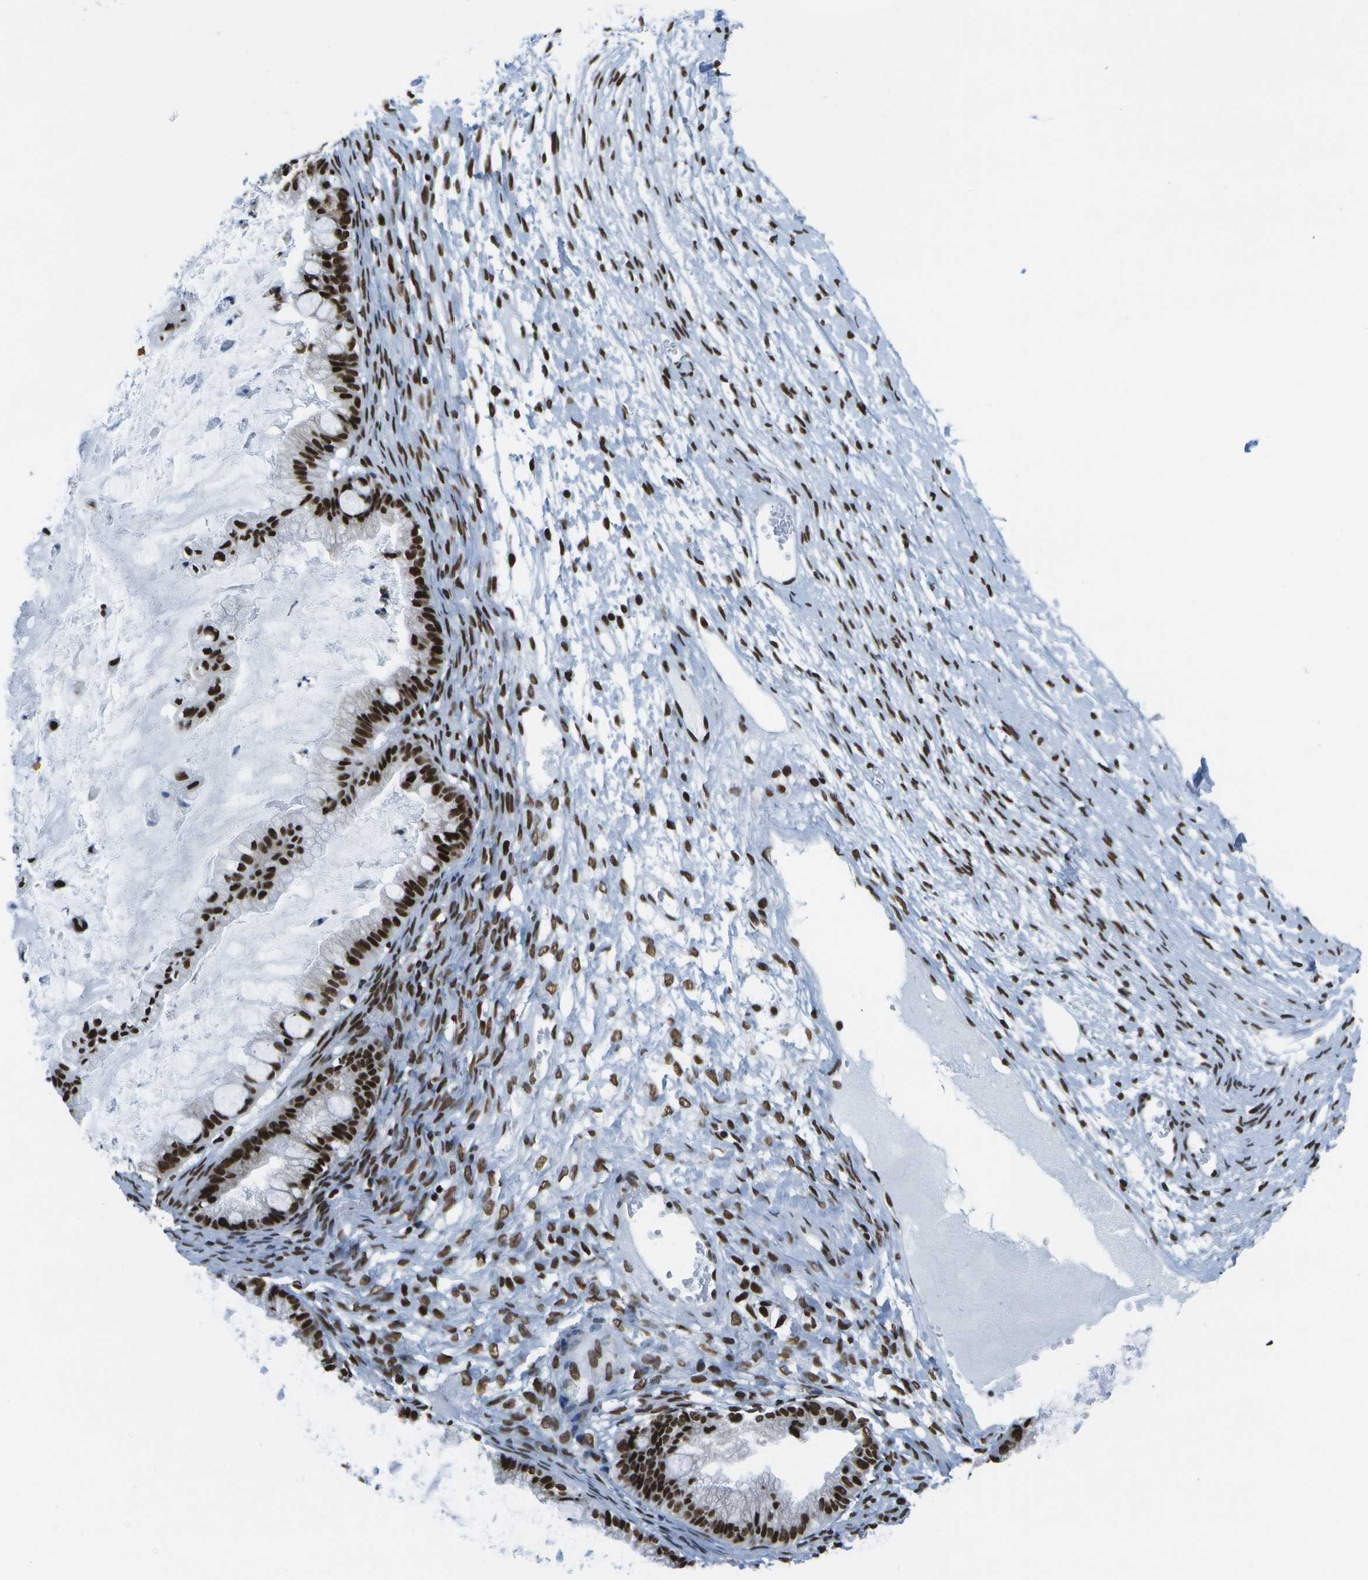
{"staining": {"intensity": "strong", "quantity": ">75%", "location": "nuclear"}, "tissue": "ovarian cancer", "cell_type": "Tumor cells", "image_type": "cancer", "snomed": [{"axis": "morphology", "description": "Cystadenocarcinoma, mucinous, NOS"}, {"axis": "topography", "description": "Ovary"}], "caption": "Ovarian cancer was stained to show a protein in brown. There is high levels of strong nuclear positivity in about >75% of tumor cells.", "gene": "NSRP1", "patient": {"sex": "female", "age": 57}}